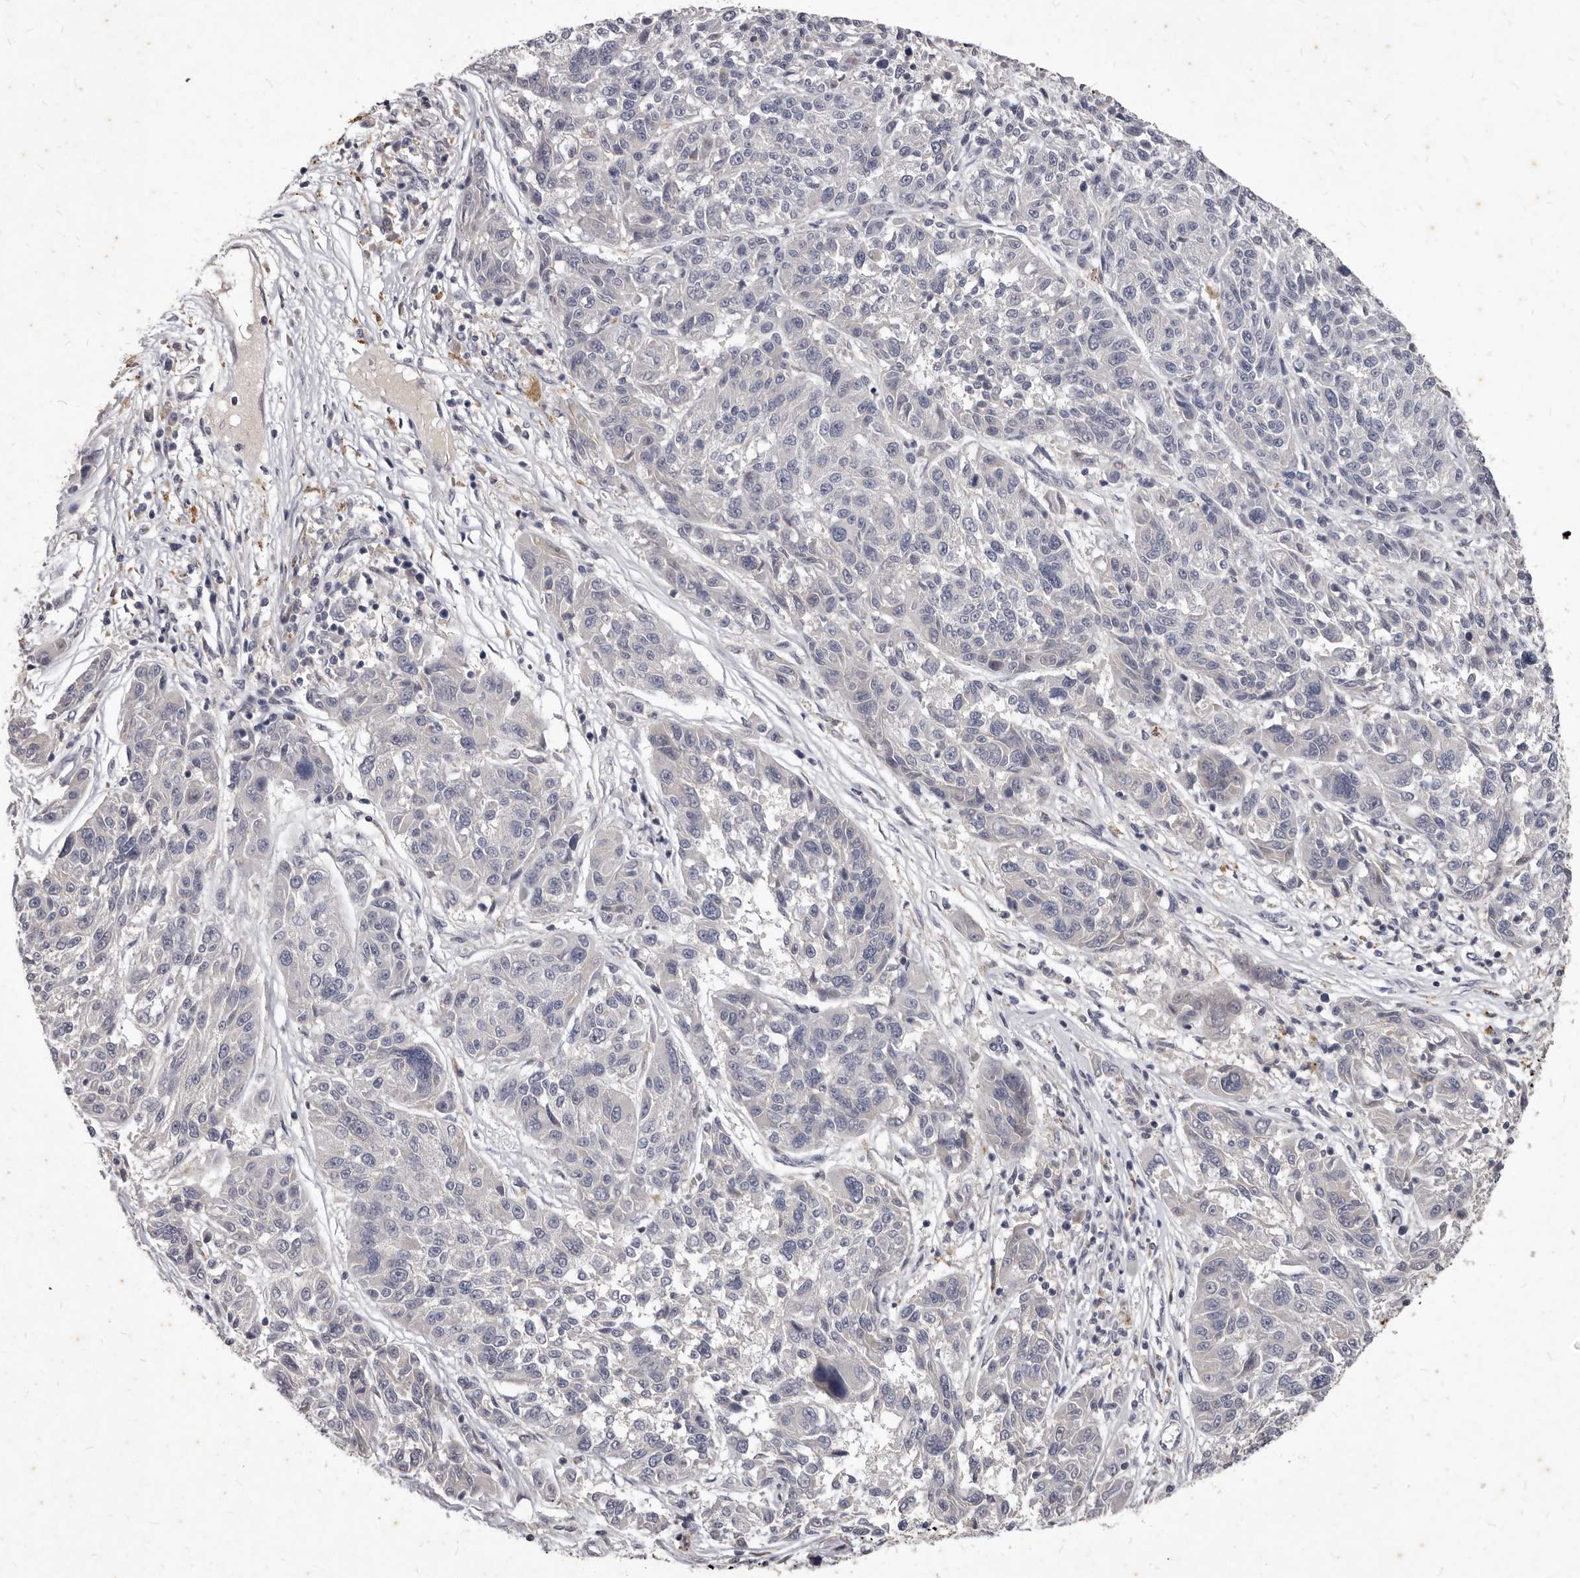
{"staining": {"intensity": "negative", "quantity": "none", "location": "none"}, "tissue": "melanoma", "cell_type": "Tumor cells", "image_type": "cancer", "snomed": [{"axis": "morphology", "description": "Malignant melanoma, NOS"}, {"axis": "topography", "description": "Skin"}], "caption": "Photomicrograph shows no protein staining in tumor cells of malignant melanoma tissue.", "gene": "GPRC5C", "patient": {"sex": "male", "age": 53}}